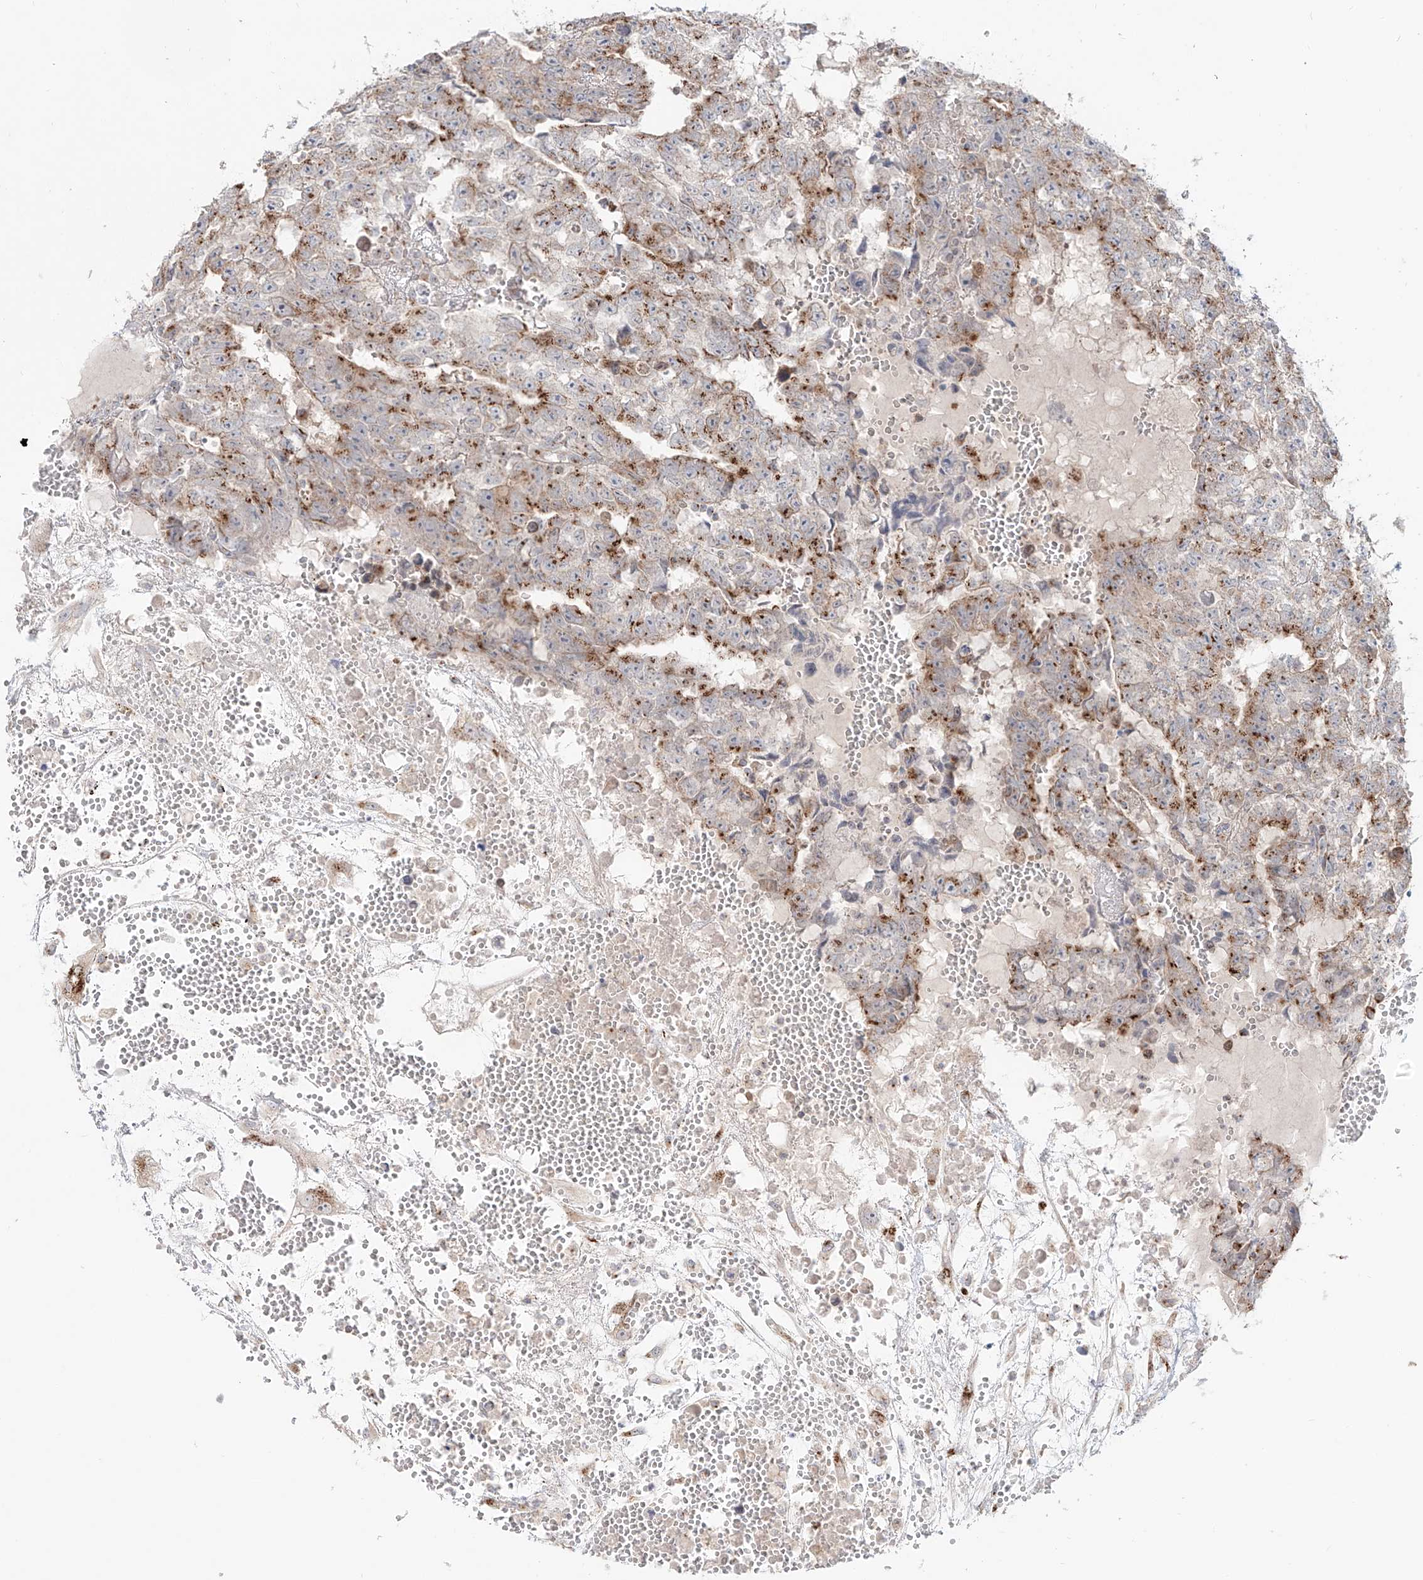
{"staining": {"intensity": "moderate", "quantity": ">75%", "location": "cytoplasmic/membranous"}, "tissue": "testis cancer", "cell_type": "Tumor cells", "image_type": "cancer", "snomed": [{"axis": "morphology", "description": "Carcinoma, Embryonal, NOS"}, {"axis": "topography", "description": "Testis"}], "caption": "Brown immunohistochemical staining in human testis cancer (embryonal carcinoma) reveals moderate cytoplasmic/membranous positivity in approximately >75% of tumor cells. The protein is shown in brown color, while the nuclei are stained blue.", "gene": "BSDC1", "patient": {"sex": "male", "age": 25}}